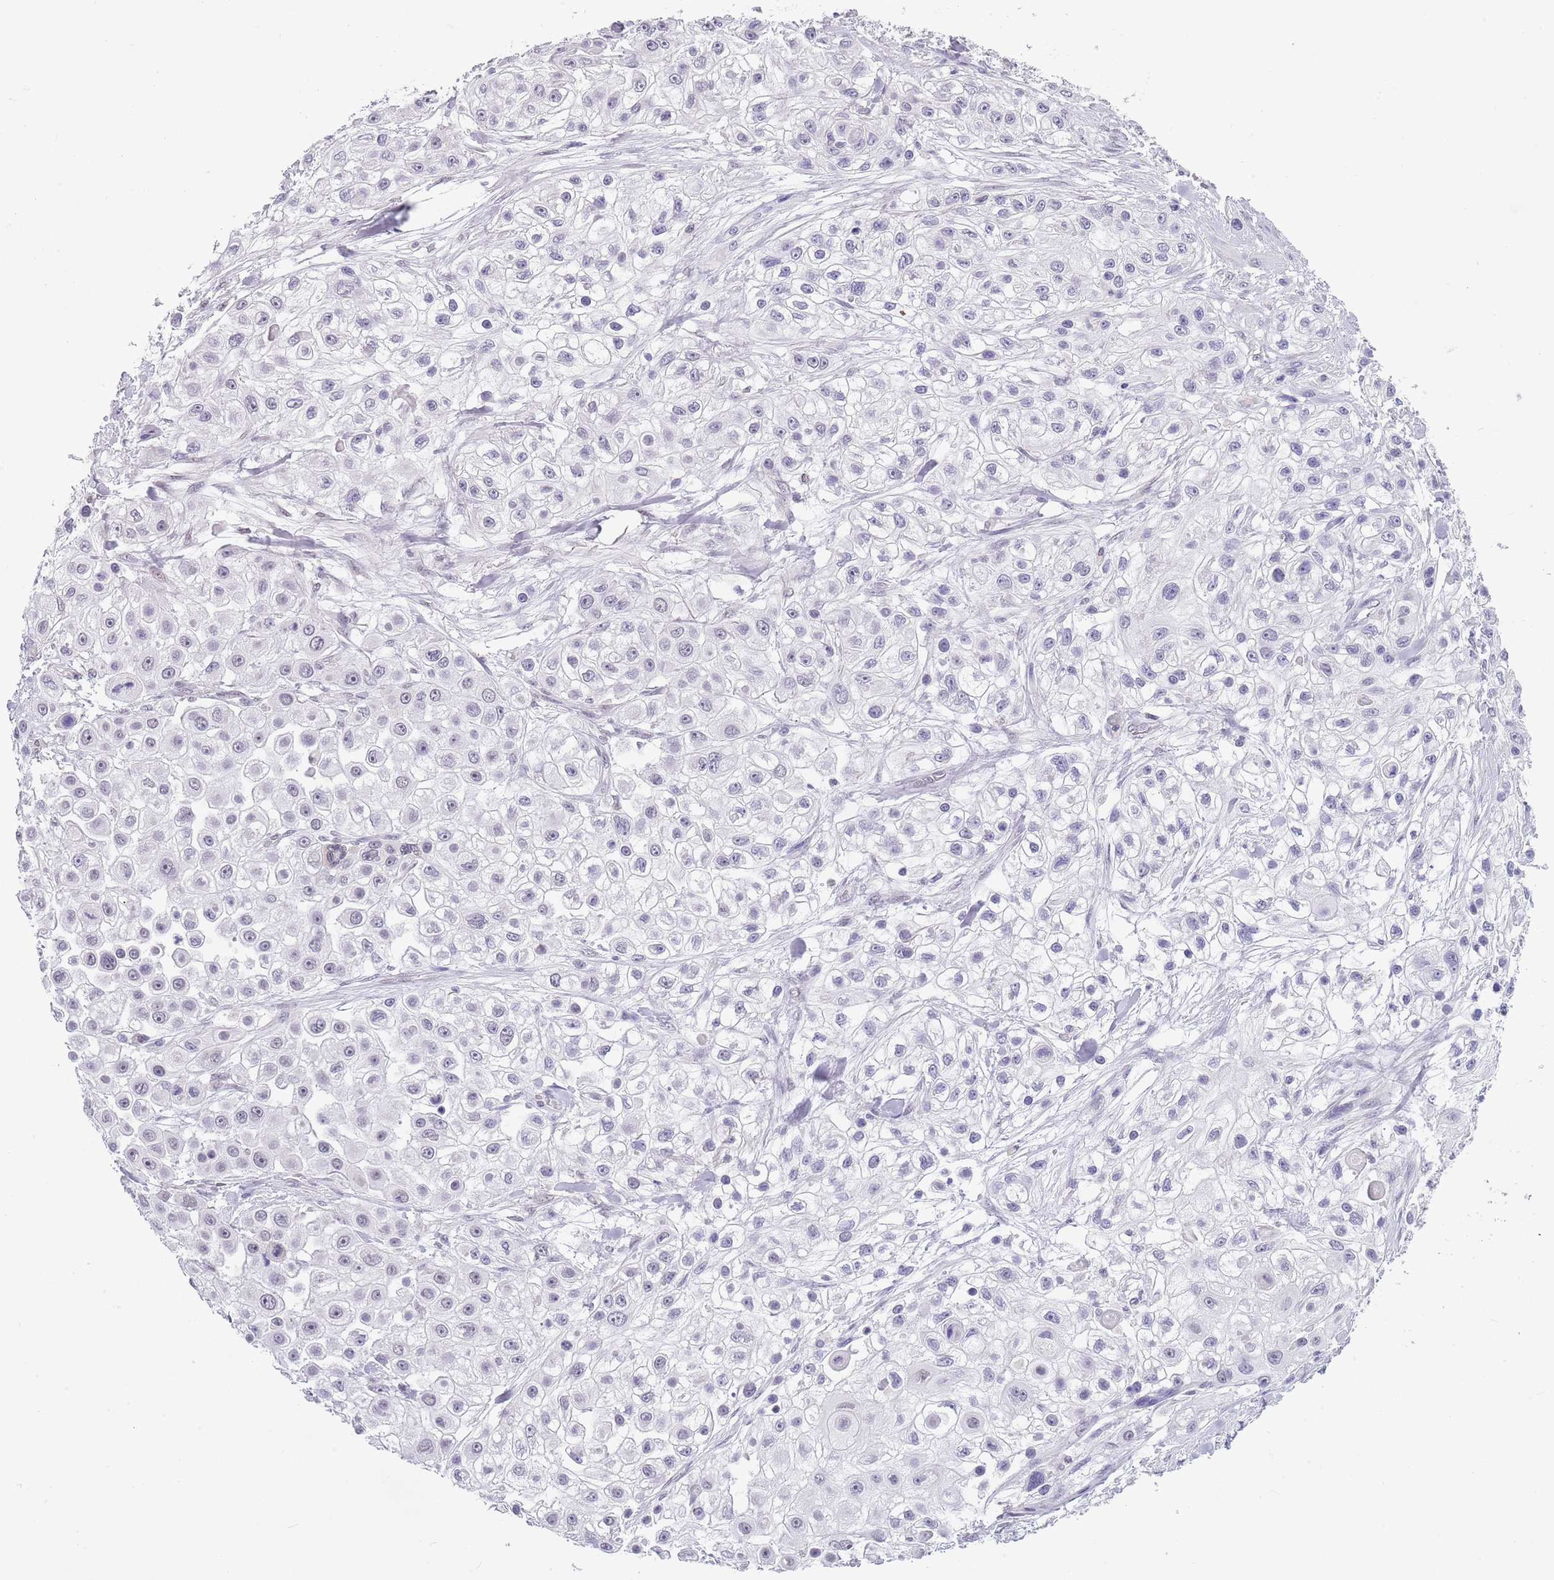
{"staining": {"intensity": "negative", "quantity": "none", "location": "none"}, "tissue": "skin cancer", "cell_type": "Tumor cells", "image_type": "cancer", "snomed": [{"axis": "morphology", "description": "Squamous cell carcinoma, NOS"}, {"axis": "topography", "description": "Skin"}], "caption": "Immunohistochemistry of human skin cancer (squamous cell carcinoma) displays no positivity in tumor cells.", "gene": "SEPHS2", "patient": {"sex": "male", "age": 67}}